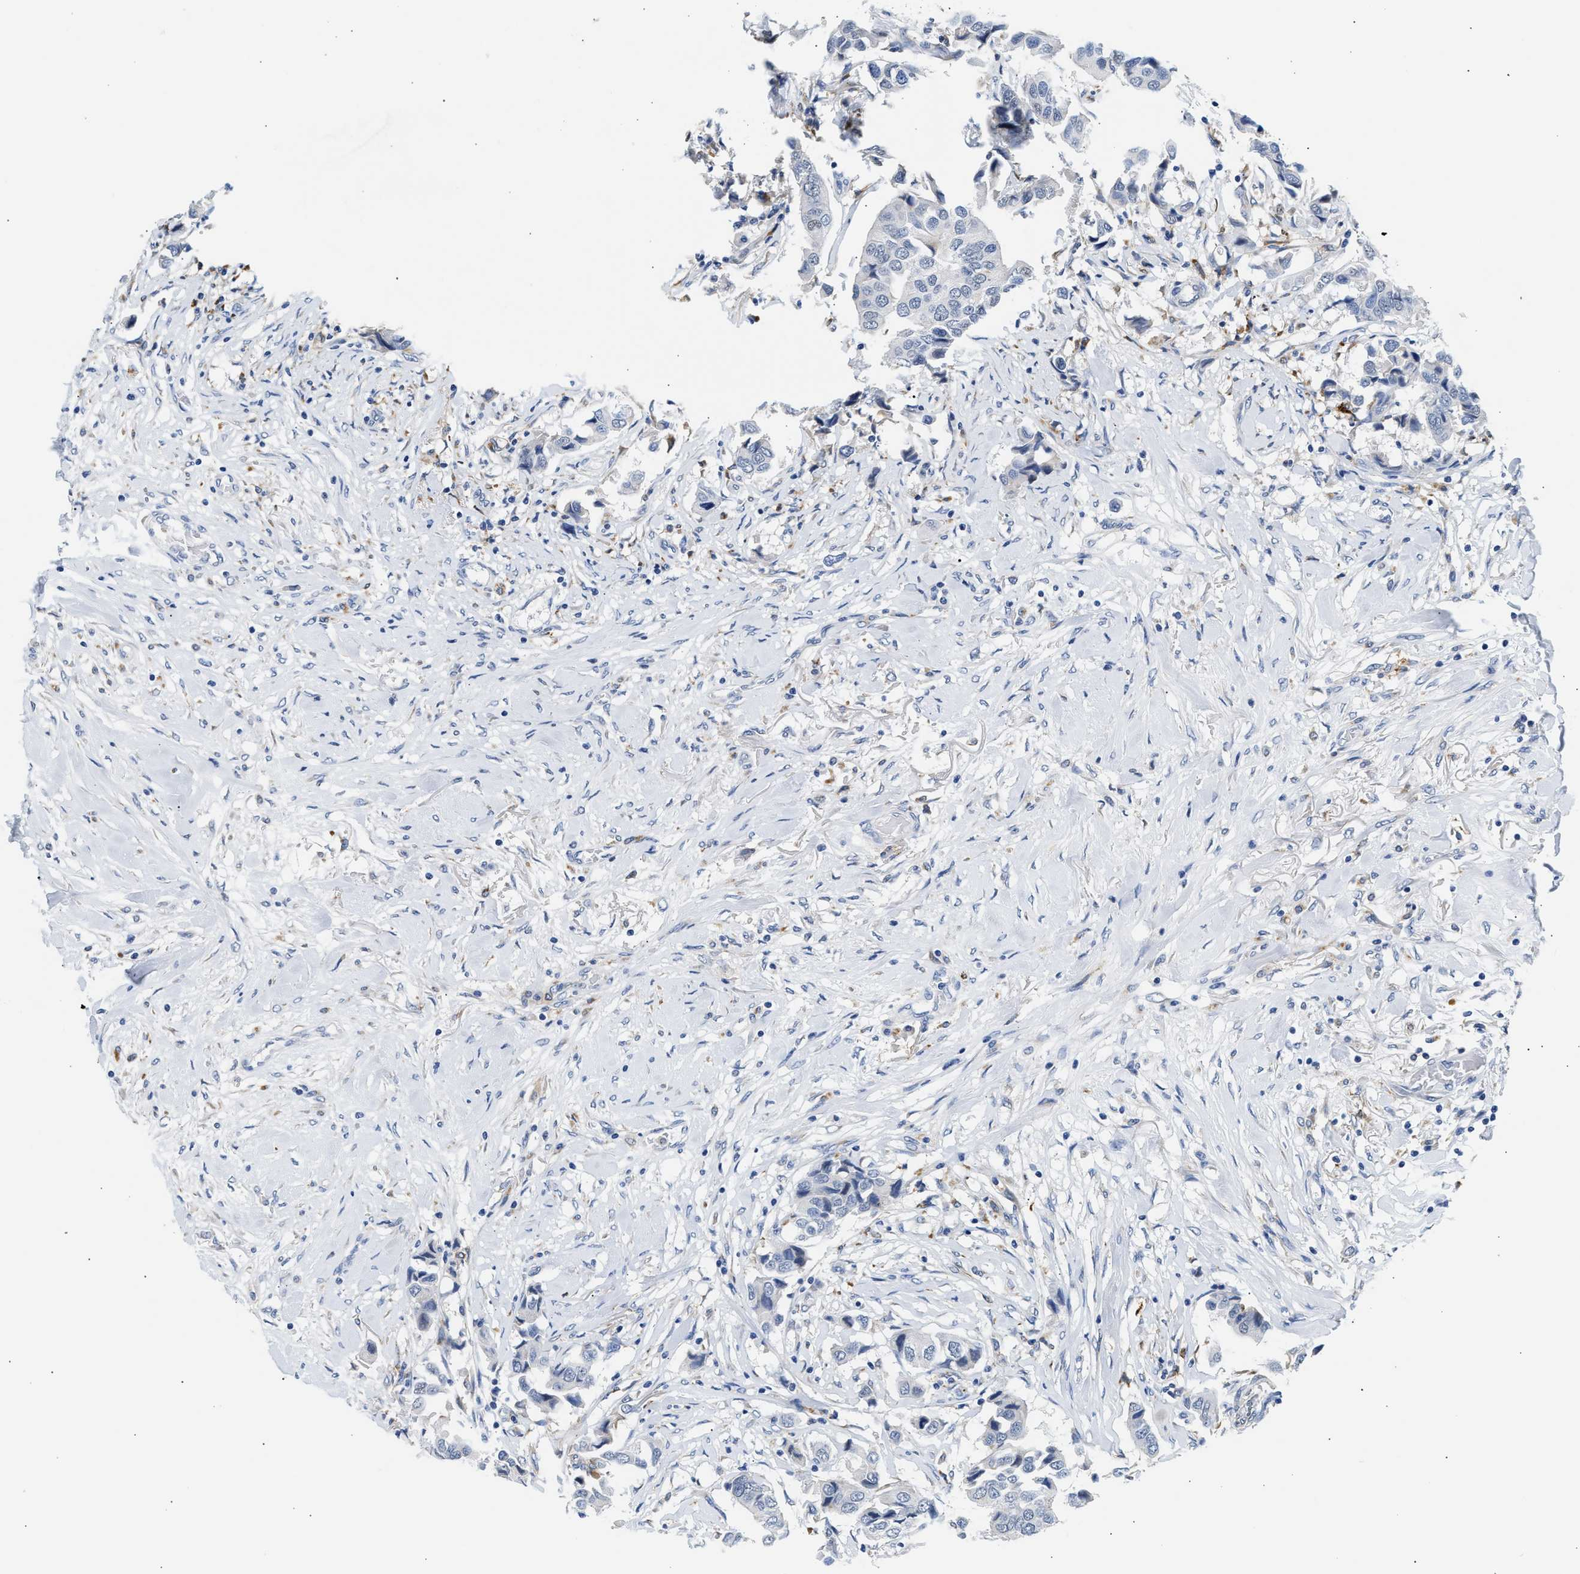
{"staining": {"intensity": "negative", "quantity": "none", "location": "none"}, "tissue": "breast cancer", "cell_type": "Tumor cells", "image_type": "cancer", "snomed": [{"axis": "morphology", "description": "Duct carcinoma"}, {"axis": "topography", "description": "Breast"}], "caption": "A high-resolution image shows immunohistochemistry (IHC) staining of breast intraductal carcinoma, which shows no significant staining in tumor cells.", "gene": "PPM1L", "patient": {"sex": "female", "age": 80}}